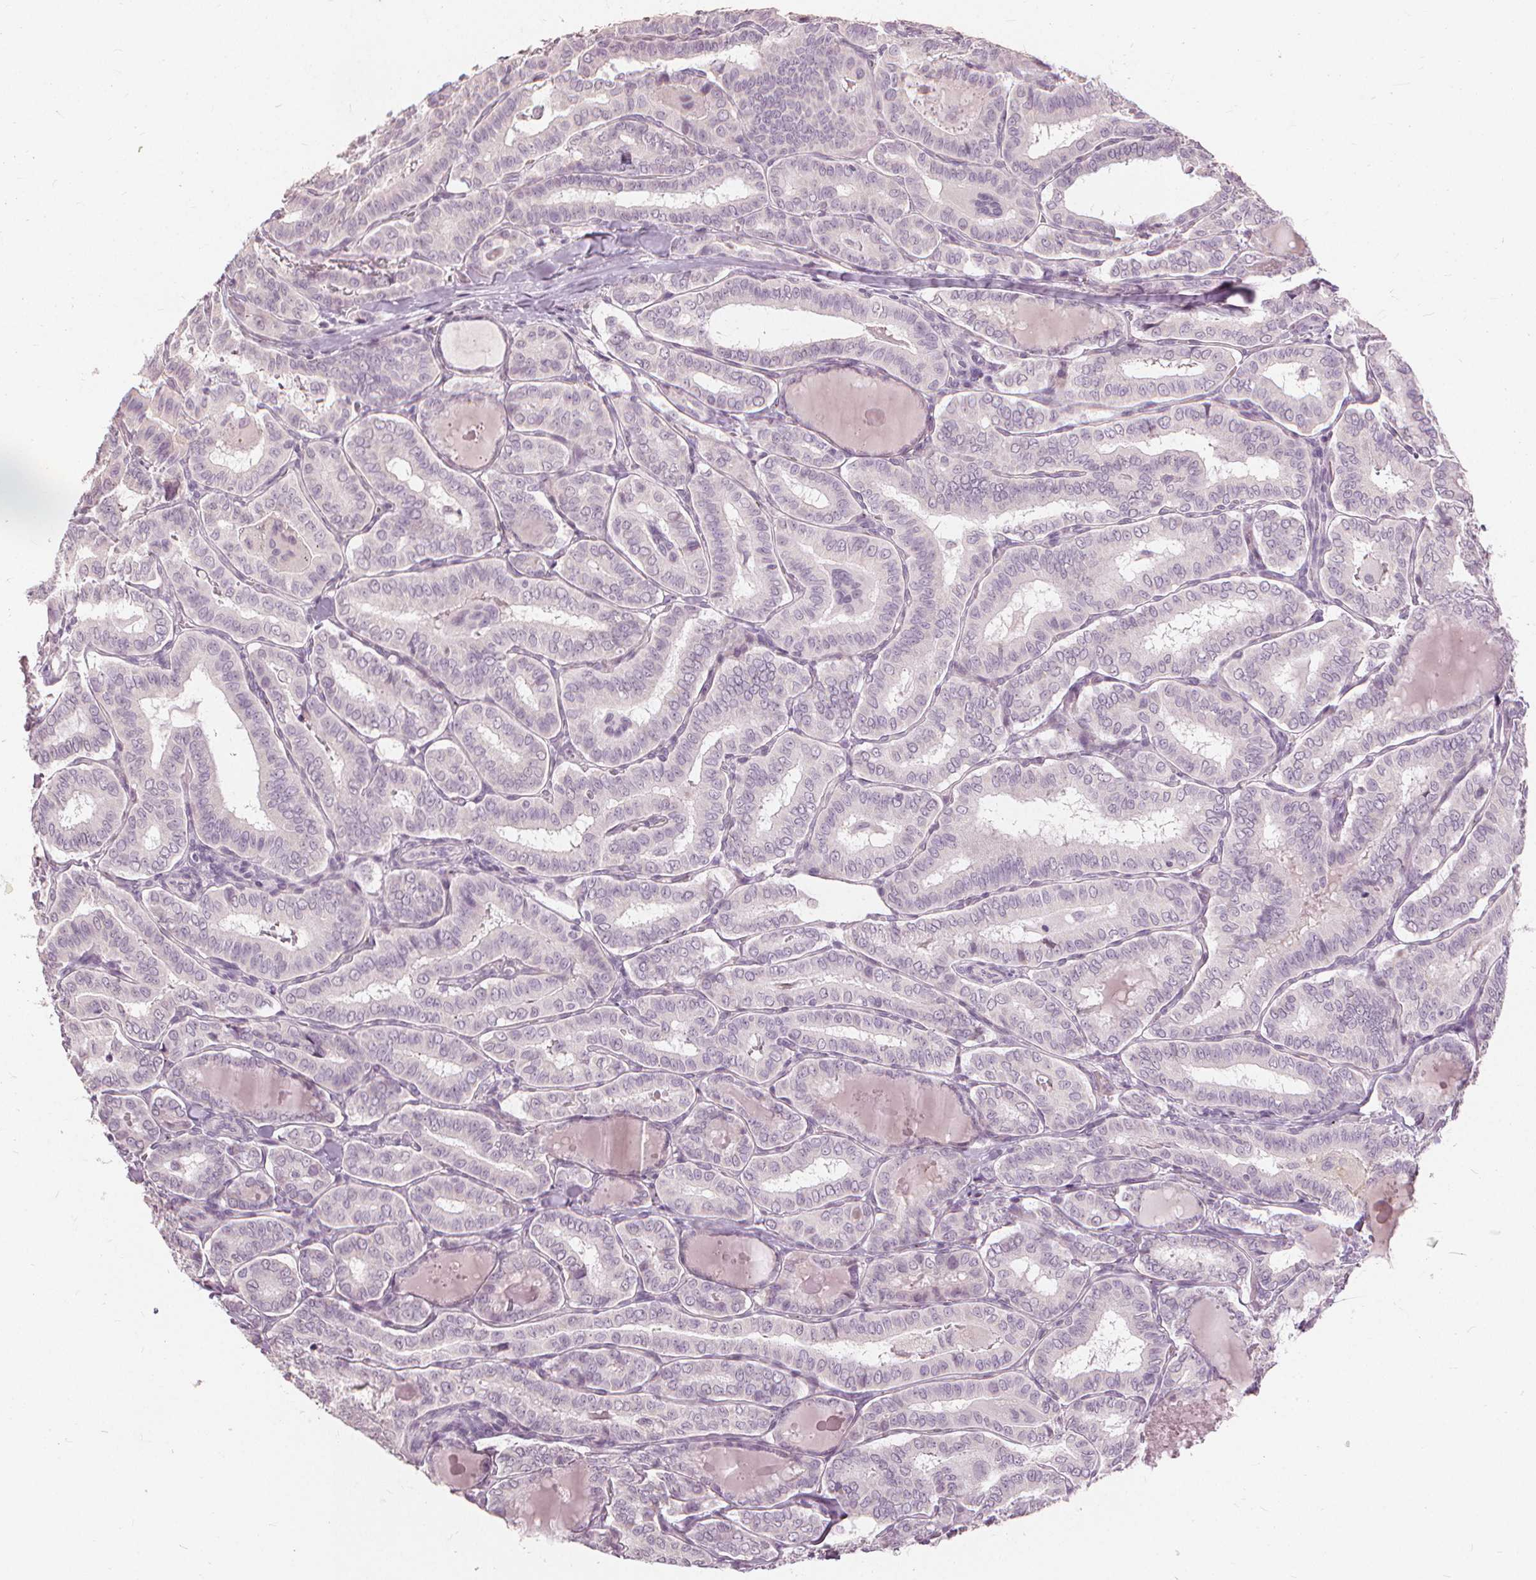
{"staining": {"intensity": "negative", "quantity": "none", "location": "none"}, "tissue": "thyroid cancer", "cell_type": "Tumor cells", "image_type": "cancer", "snomed": [{"axis": "morphology", "description": "Papillary adenocarcinoma, NOS"}, {"axis": "morphology", "description": "Papillary adenoma metastatic"}, {"axis": "topography", "description": "Thyroid gland"}], "caption": "High magnification brightfield microscopy of thyroid cancer stained with DAB (3,3'-diaminobenzidine) (brown) and counterstained with hematoxylin (blue): tumor cells show no significant staining.", "gene": "SFTPD", "patient": {"sex": "female", "age": 50}}